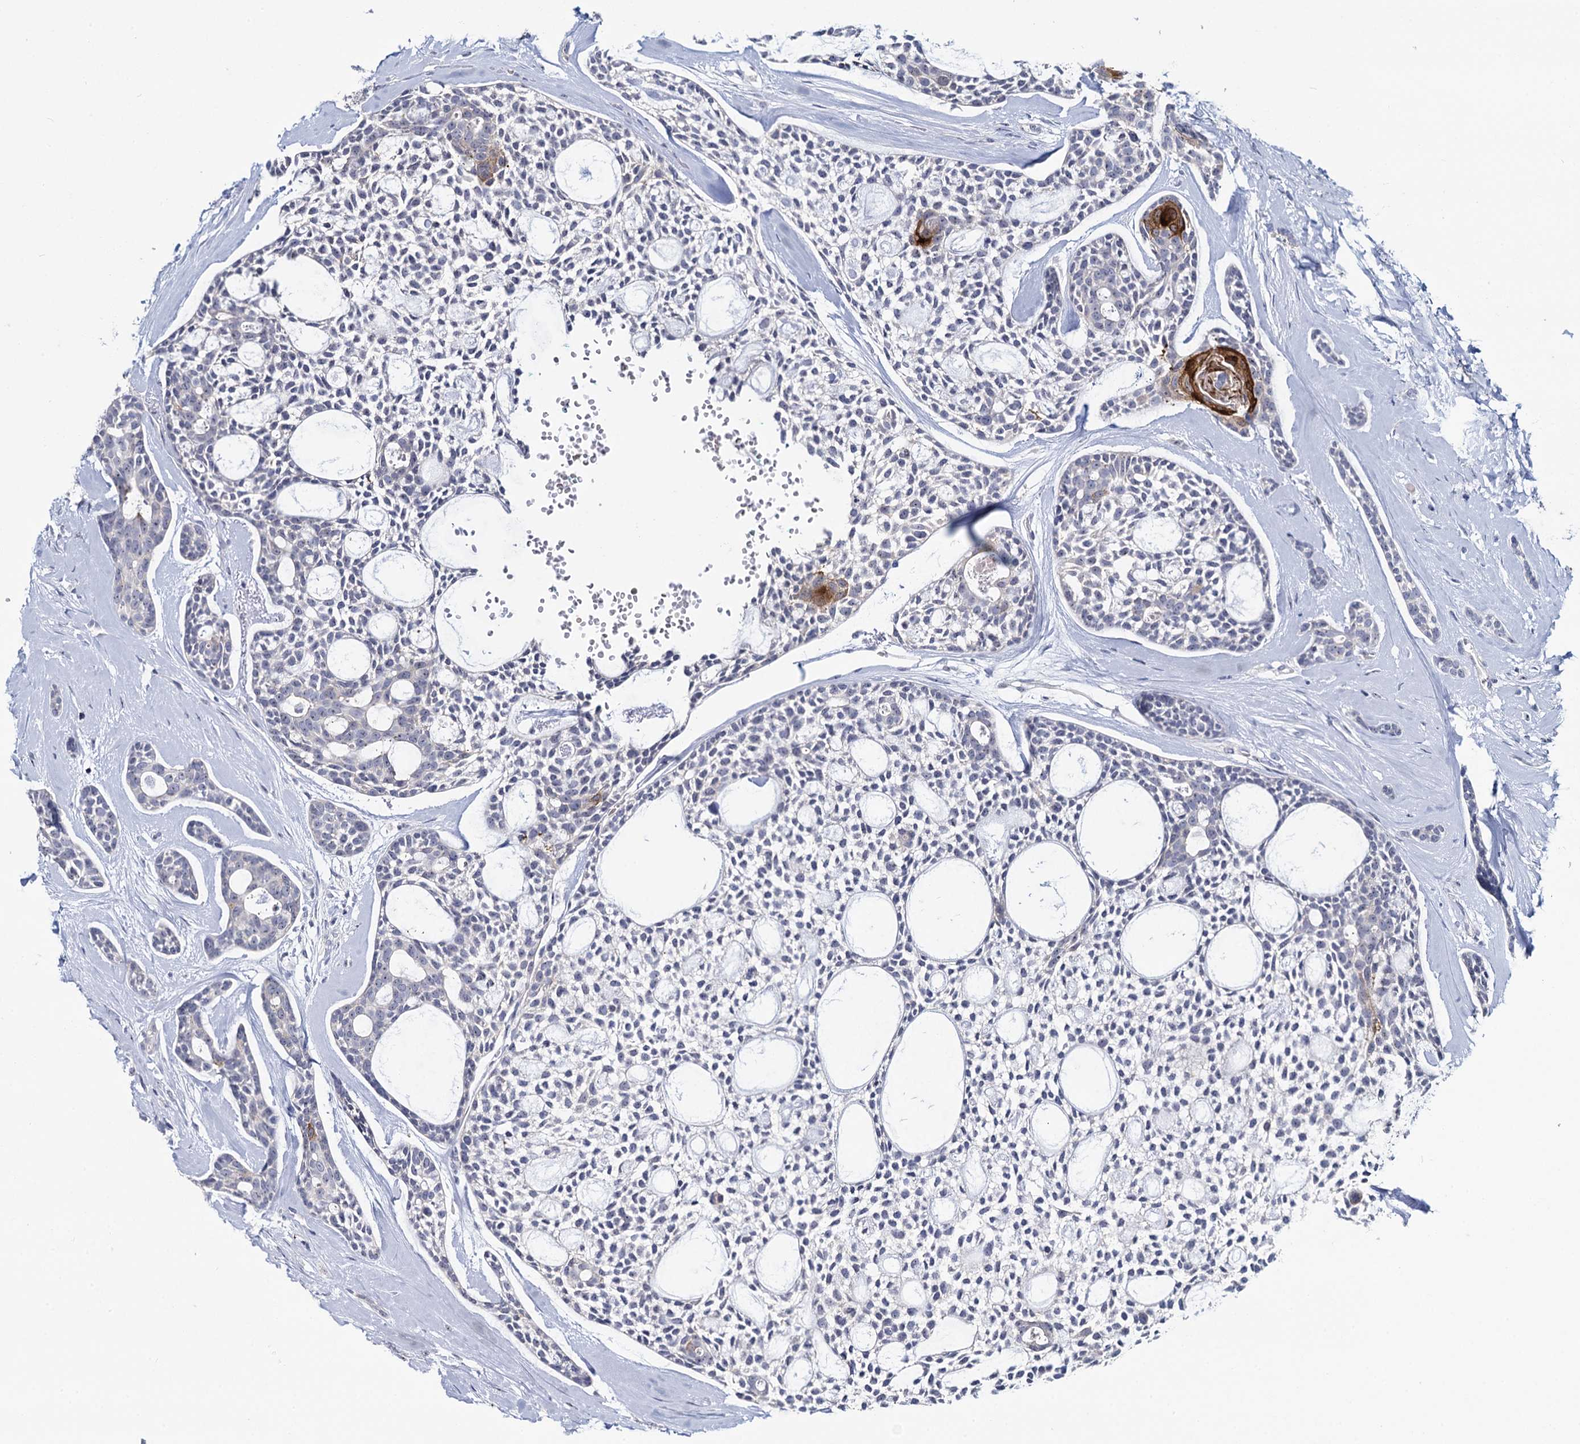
{"staining": {"intensity": "negative", "quantity": "none", "location": "none"}, "tissue": "head and neck cancer", "cell_type": "Tumor cells", "image_type": "cancer", "snomed": [{"axis": "morphology", "description": "Adenocarcinoma, NOS"}, {"axis": "topography", "description": "Subcutis"}, {"axis": "topography", "description": "Head-Neck"}], "caption": "Immunohistochemistry (IHC) image of neoplastic tissue: head and neck adenocarcinoma stained with DAB (3,3'-diaminobenzidine) displays no significant protein expression in tumor cells. The staining was performed using DAB to visualize the protein expression in brown, while the nuclei were stained in blue with hematoxylin (Magnification: 20x).", "gene": "SFN", "patient": {"sex": "female", "age": 73}}